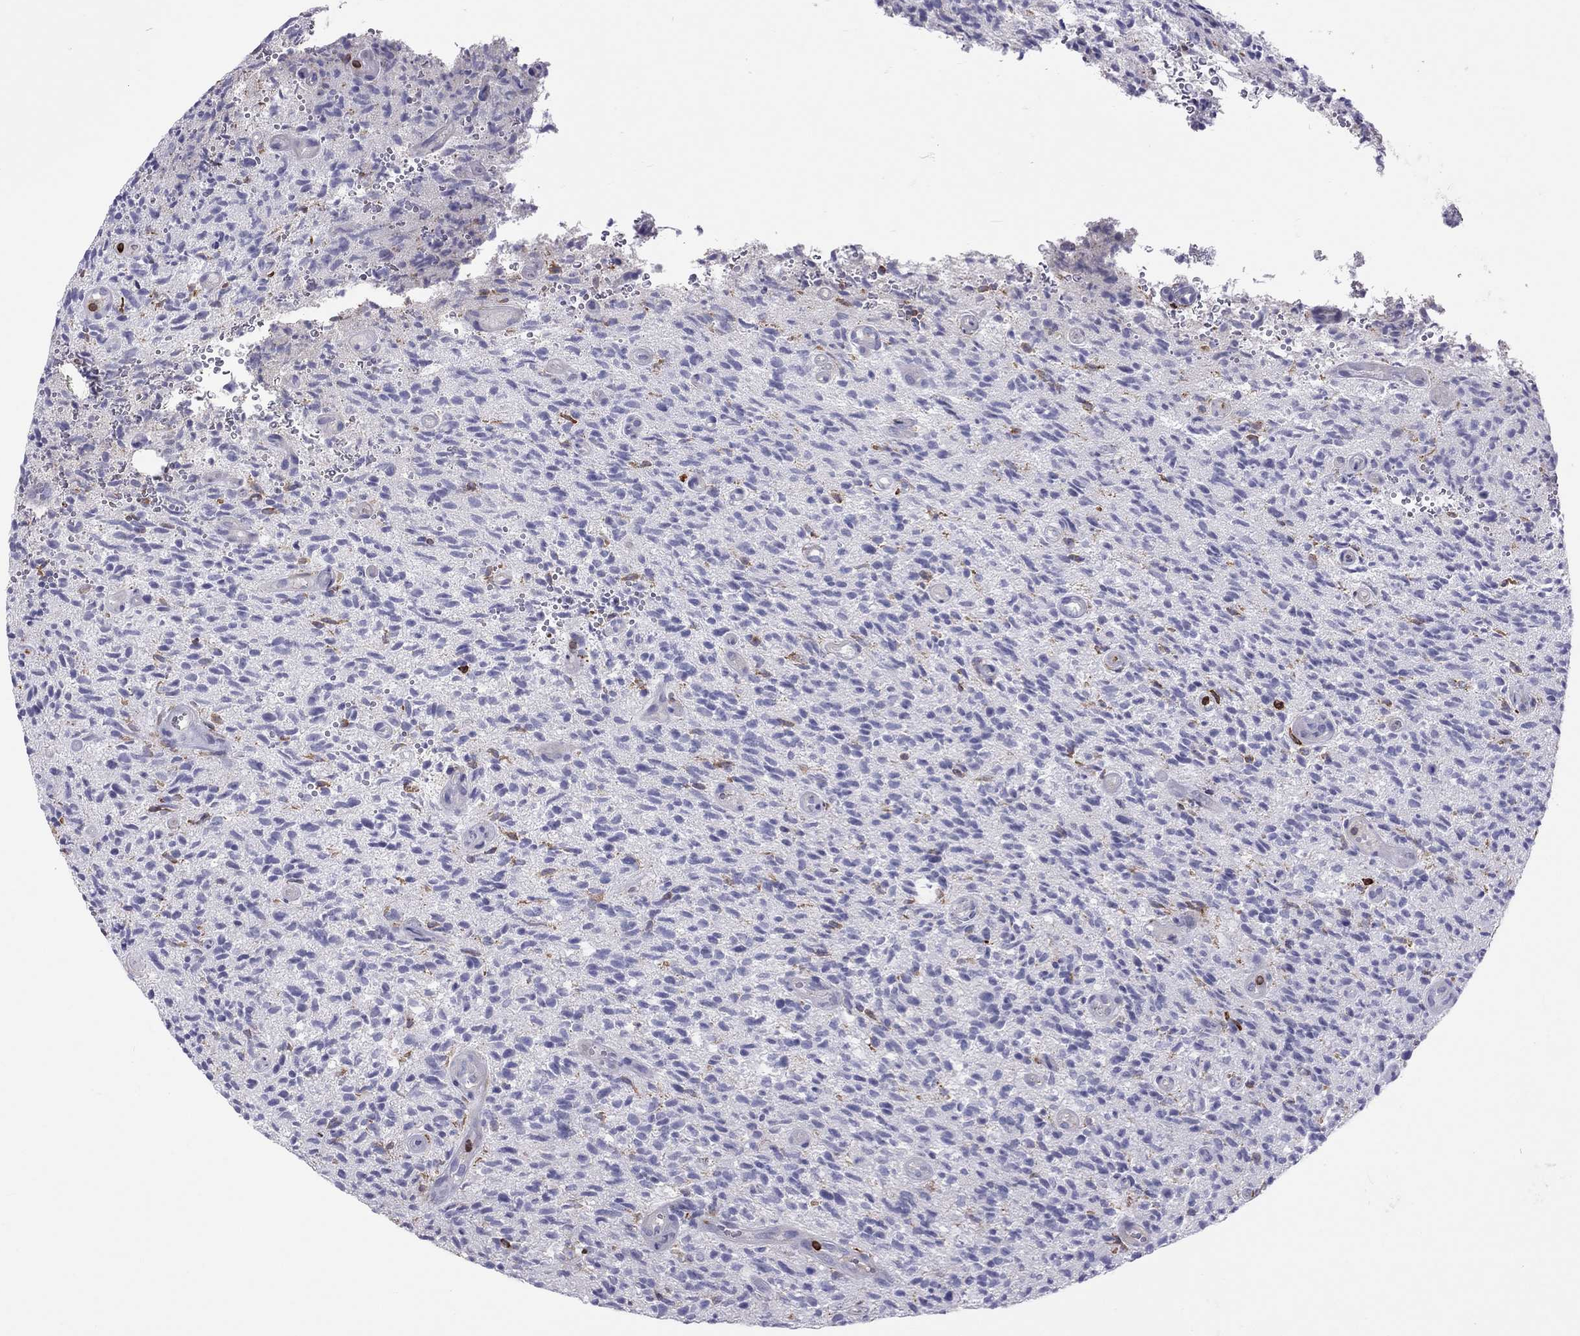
{"staining": {"intensity": "negative", "quantity": "none", "location": "none"}, "tissue": "glioma", "cell_type": "Tumor cells", "image_type": "cancer", "snomed": [{"axis": "morphology", "description": "Glioma, malignant, High grade"}, {"axis": "topography", "description": "Brain"}], "caption": "Tumor cells show no significant expression in glioma. Brightfield microscopy of immunohistochemistry (IHC) stained with DAB (3,3'-diaminobenzidine) (brown) and hematoxylin (blue), captured at high magnification.", "gene": "MND1", "patient": {"sex": "male", "age": 64}}